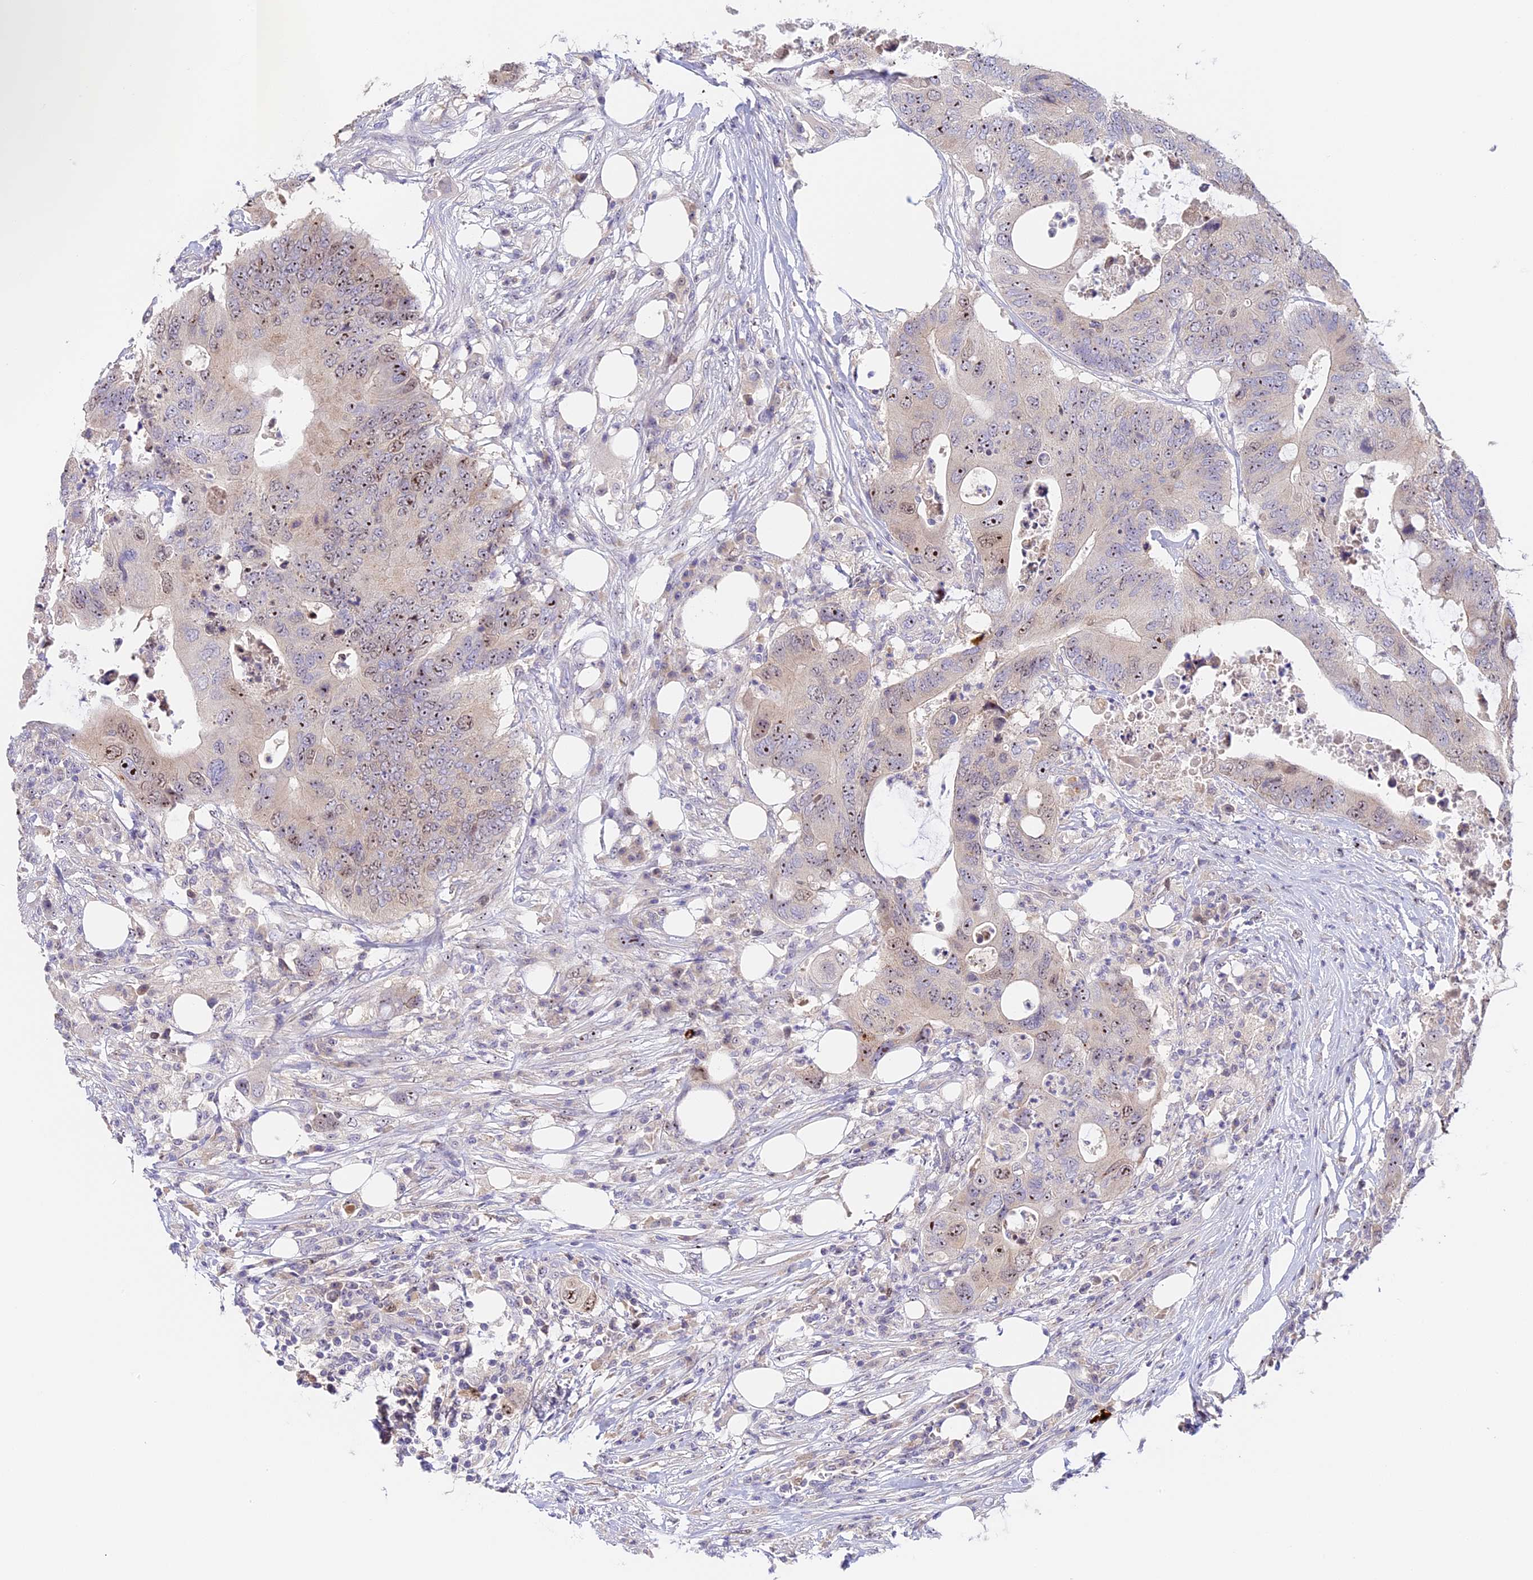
{"staining": {"intensity": "moderate", "quantity": "25%-75%", "location": "nuclear"}, "tissue": "colorectal cancer", "cell_type": "Tumor cells", "image_type": "cancer", "snomed": [{"axis": "morphology", "description": "Adenocarcinoma, NOS"}, {"axis": "topography", "description": "Colon"}], "caption": "Moderate nuclear staining is present in about 25%-75% of tumor cells in colorectal adenocarcinoma.", "gene": "RAD51", "patient": {"sex": "male", "age": 71}}